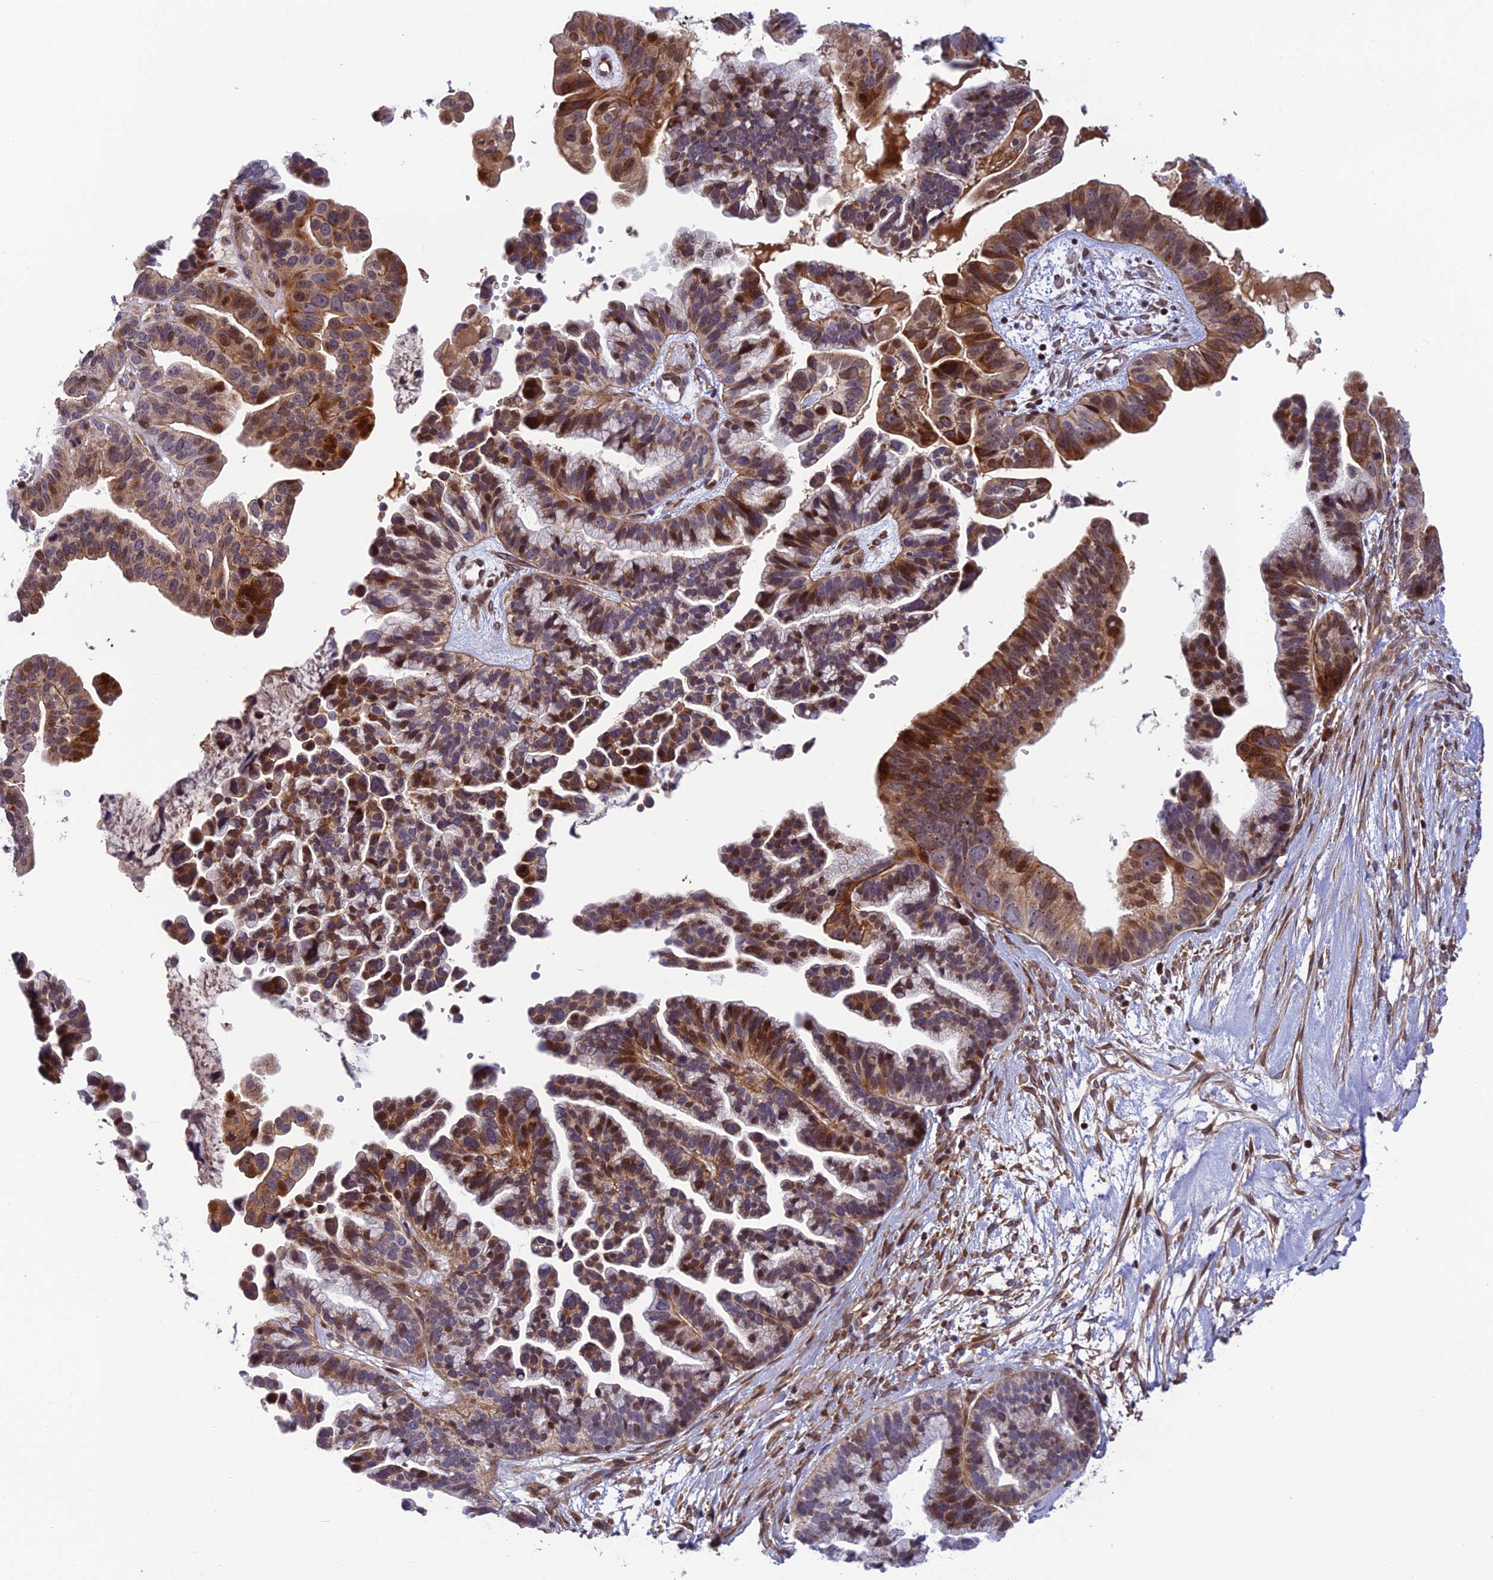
{"staining": {"intensity": "strong", "quantity": "25%-75%", "location": "cytoplasmic/membranous,nuclear"}, "tissue": "ovarian cancer", "cell_type": "Tumor cells", "image_type": "cancer", "snomed": [{"axis": "morphology", "description": "Cystadenocarcinoma, serous, NOS"}, {"axis": "topography", "description": "Ovary"}], "caption": "IHC histopathology image of human ovarian cancer stained for a protein (brown), which reveals high levels of strong cytoplasmic/membranous and nuclear expression in approximately 25%-75% of tumor cells.", "gene": "SMIM7", "patient": {"sex": "female", "age": 56}}